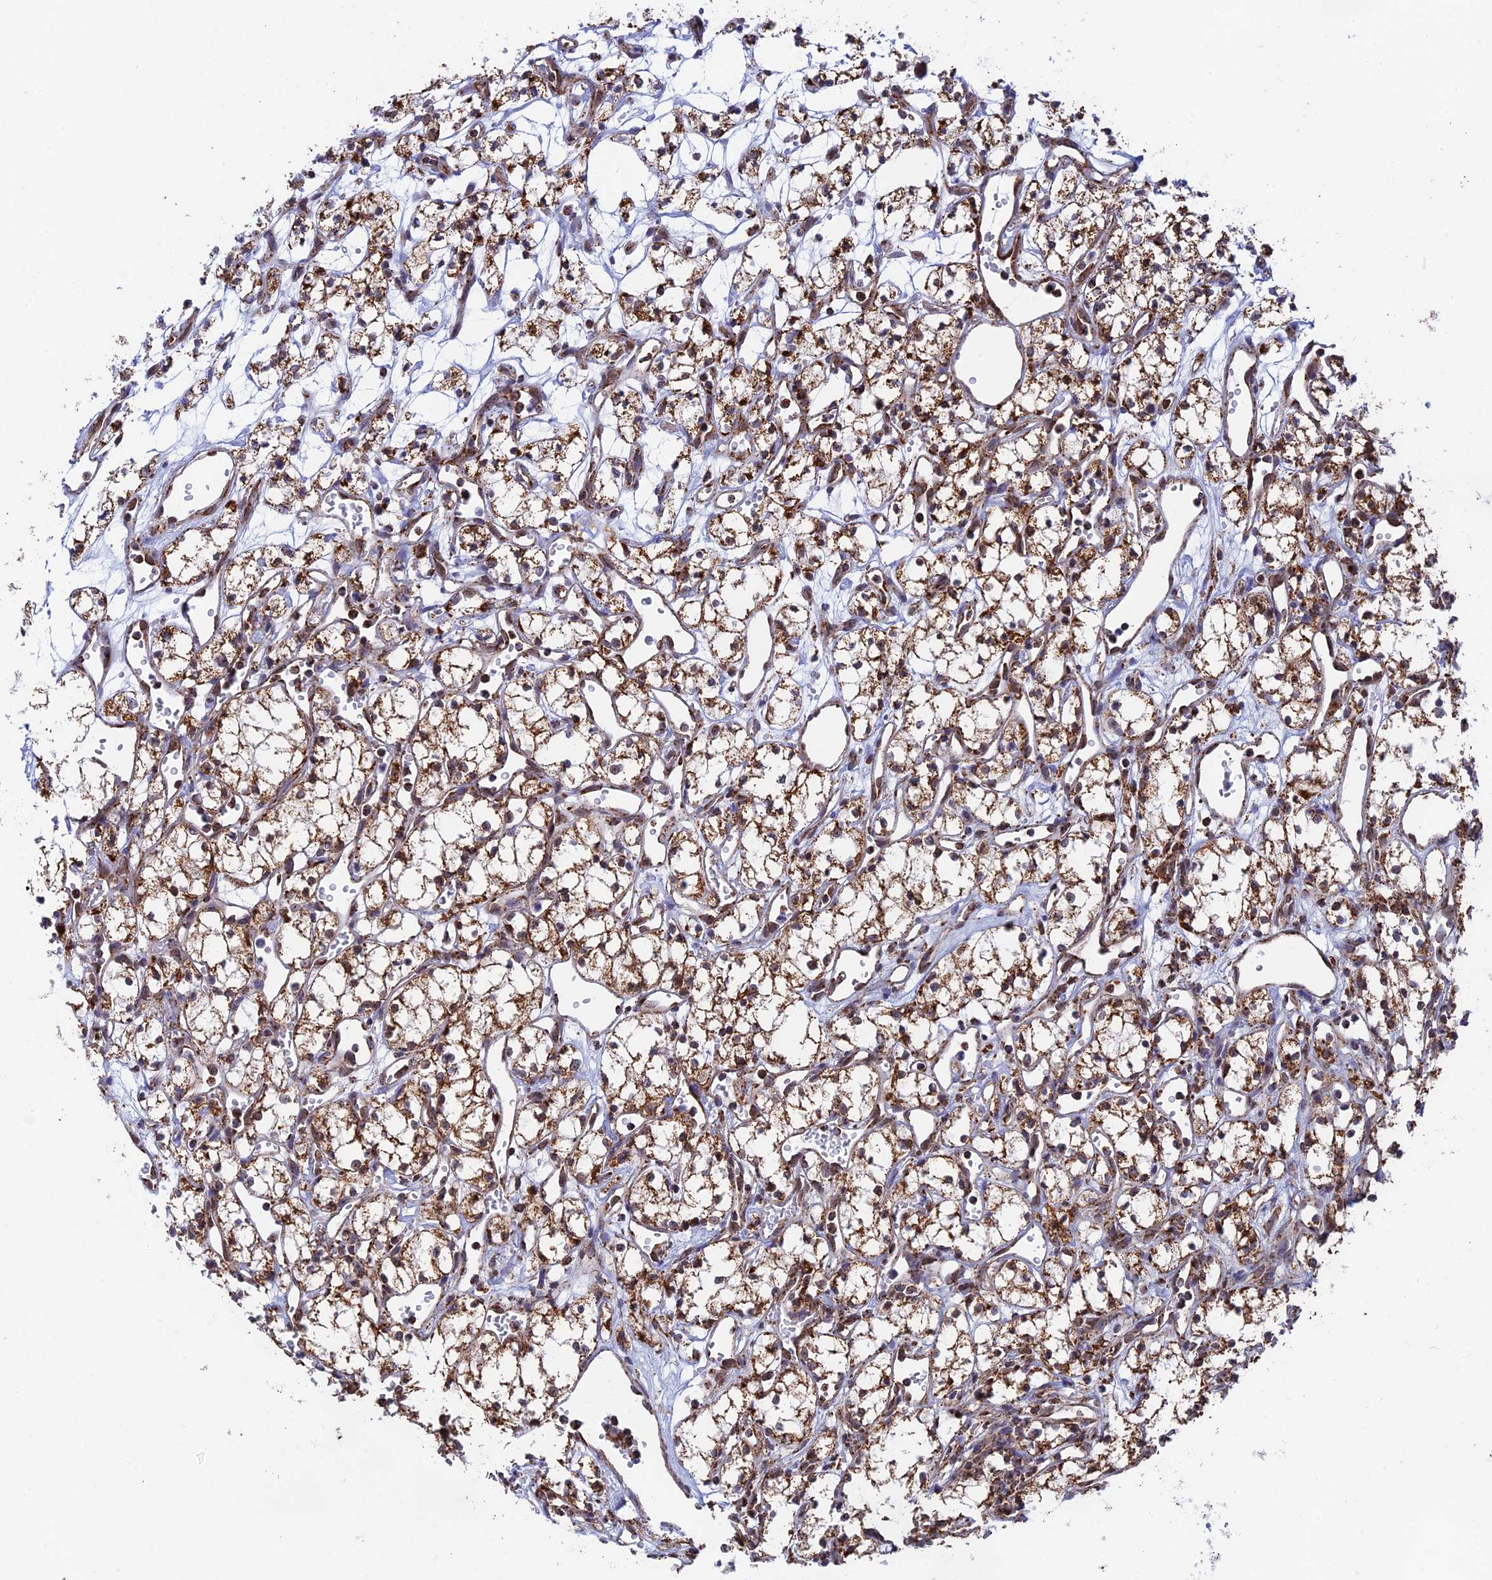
{"staining": {"intensity": "moderate", "quantity": ">75%", "location": "cytoplasmic/membranous"}, "tissue": "renal cancer", "cell_type": "Tumor cells", "image_type": "cancer", "snomed": [{"axis": "morphology", "description": "Adenocarcinoma, NOS"}, {"axis": "topography", "description": "Kidney"}], "caption": "Renal cancer stained for a protein (brown) exhibits moderate cytoplasmic/membranous positive expression in approximately >75% of tumor cells.", "gene": "CDC16", "patient": {"sex": "male", "age": 59}}